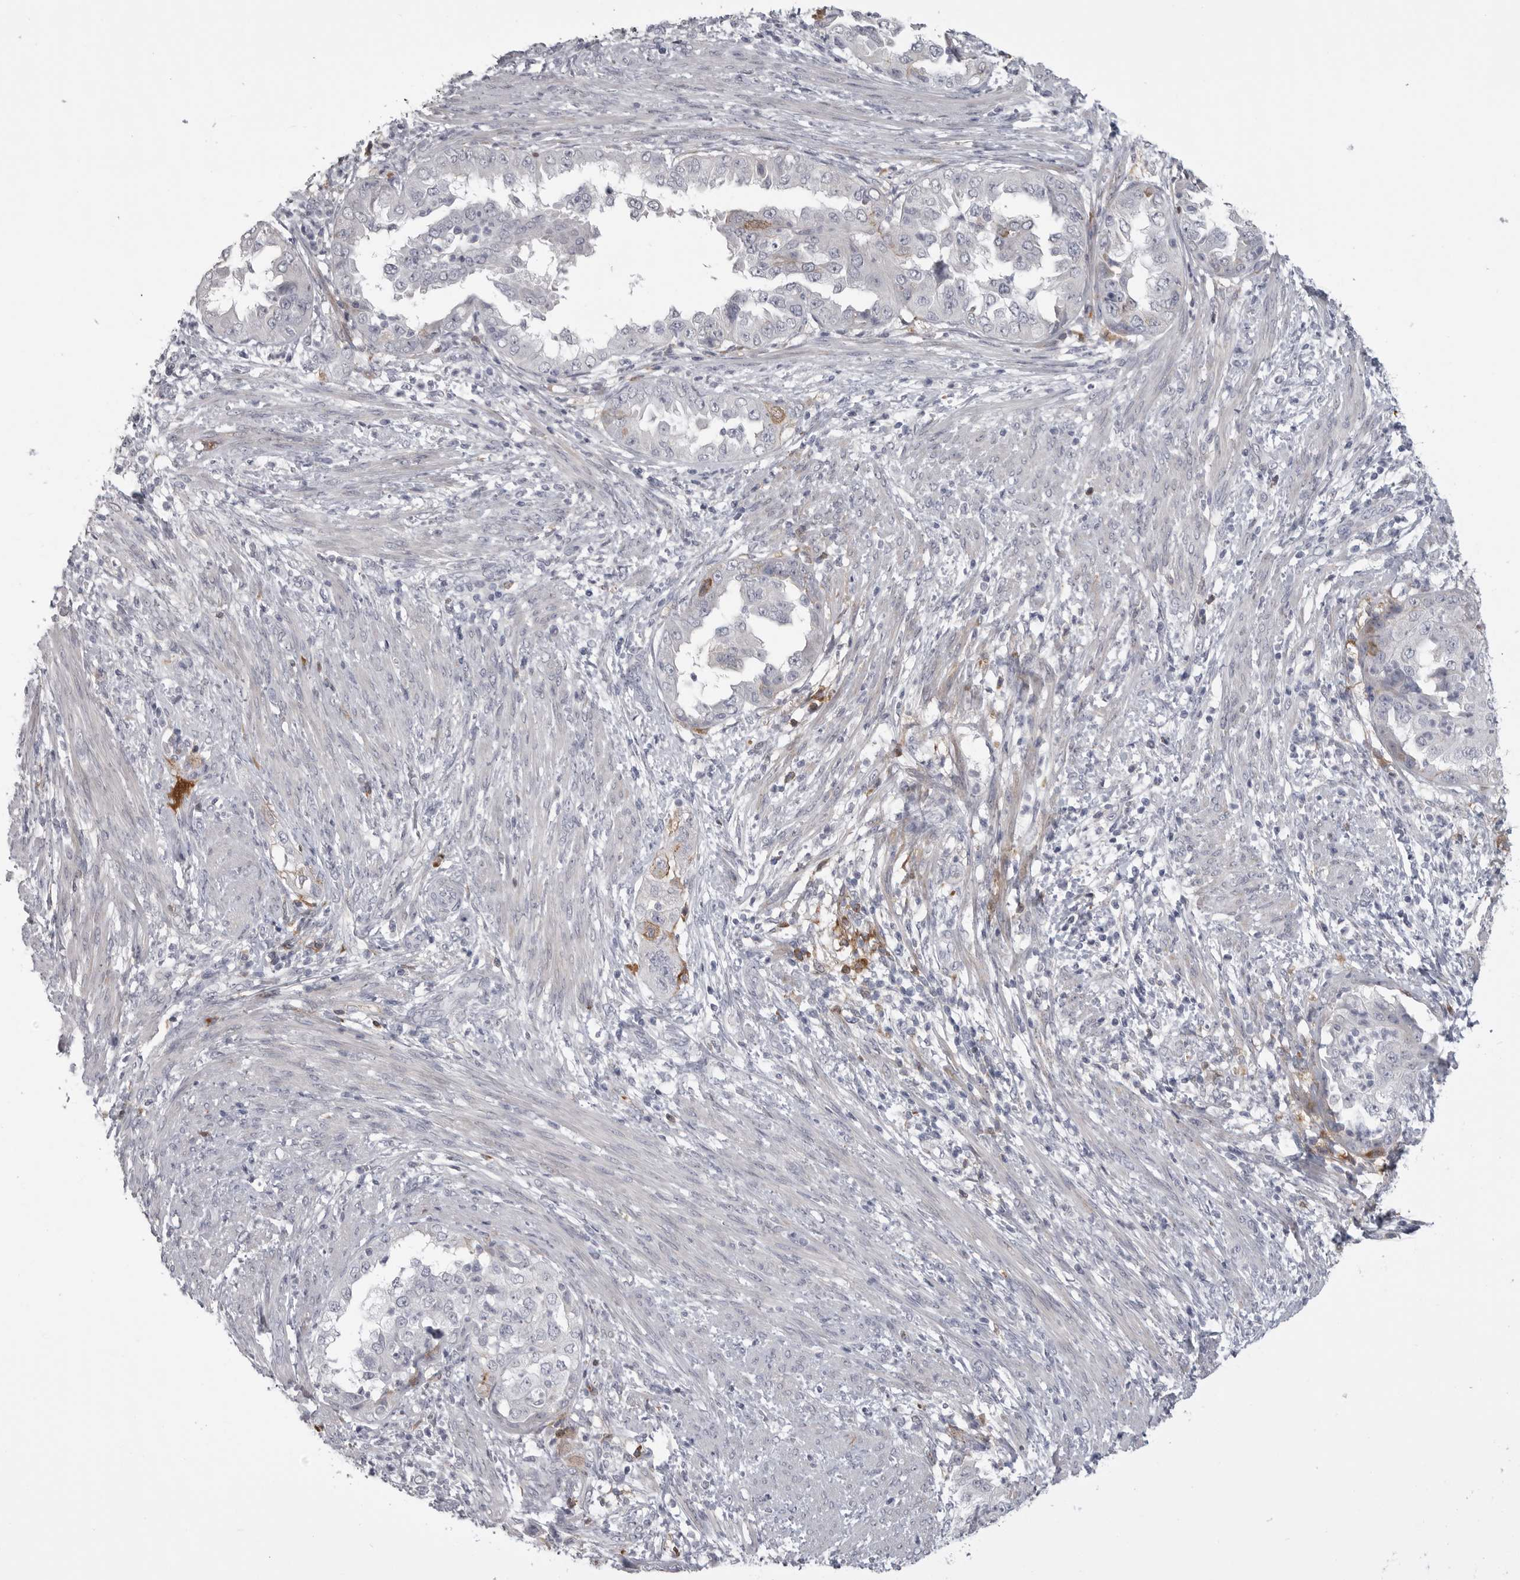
{"staining": {"intensity": "negative", "quantity": "none", "location": "none"}, "tissue": "endometrial cancer", "cell_type": "Tumor cells", "image_type": "cancer", "snomed": [{"axis": "morphology", "description": "Adenocarcinoma, NOS"}, {"axis": "topography", "description": "Endometrium"}], "caption": "Photomicrograph shows no significant protein positivity in tumor cells of endometrial cancer (adenocarcinoma).", "gene": "SERPING1", "patient": {"sex": "female", "age": 85}}